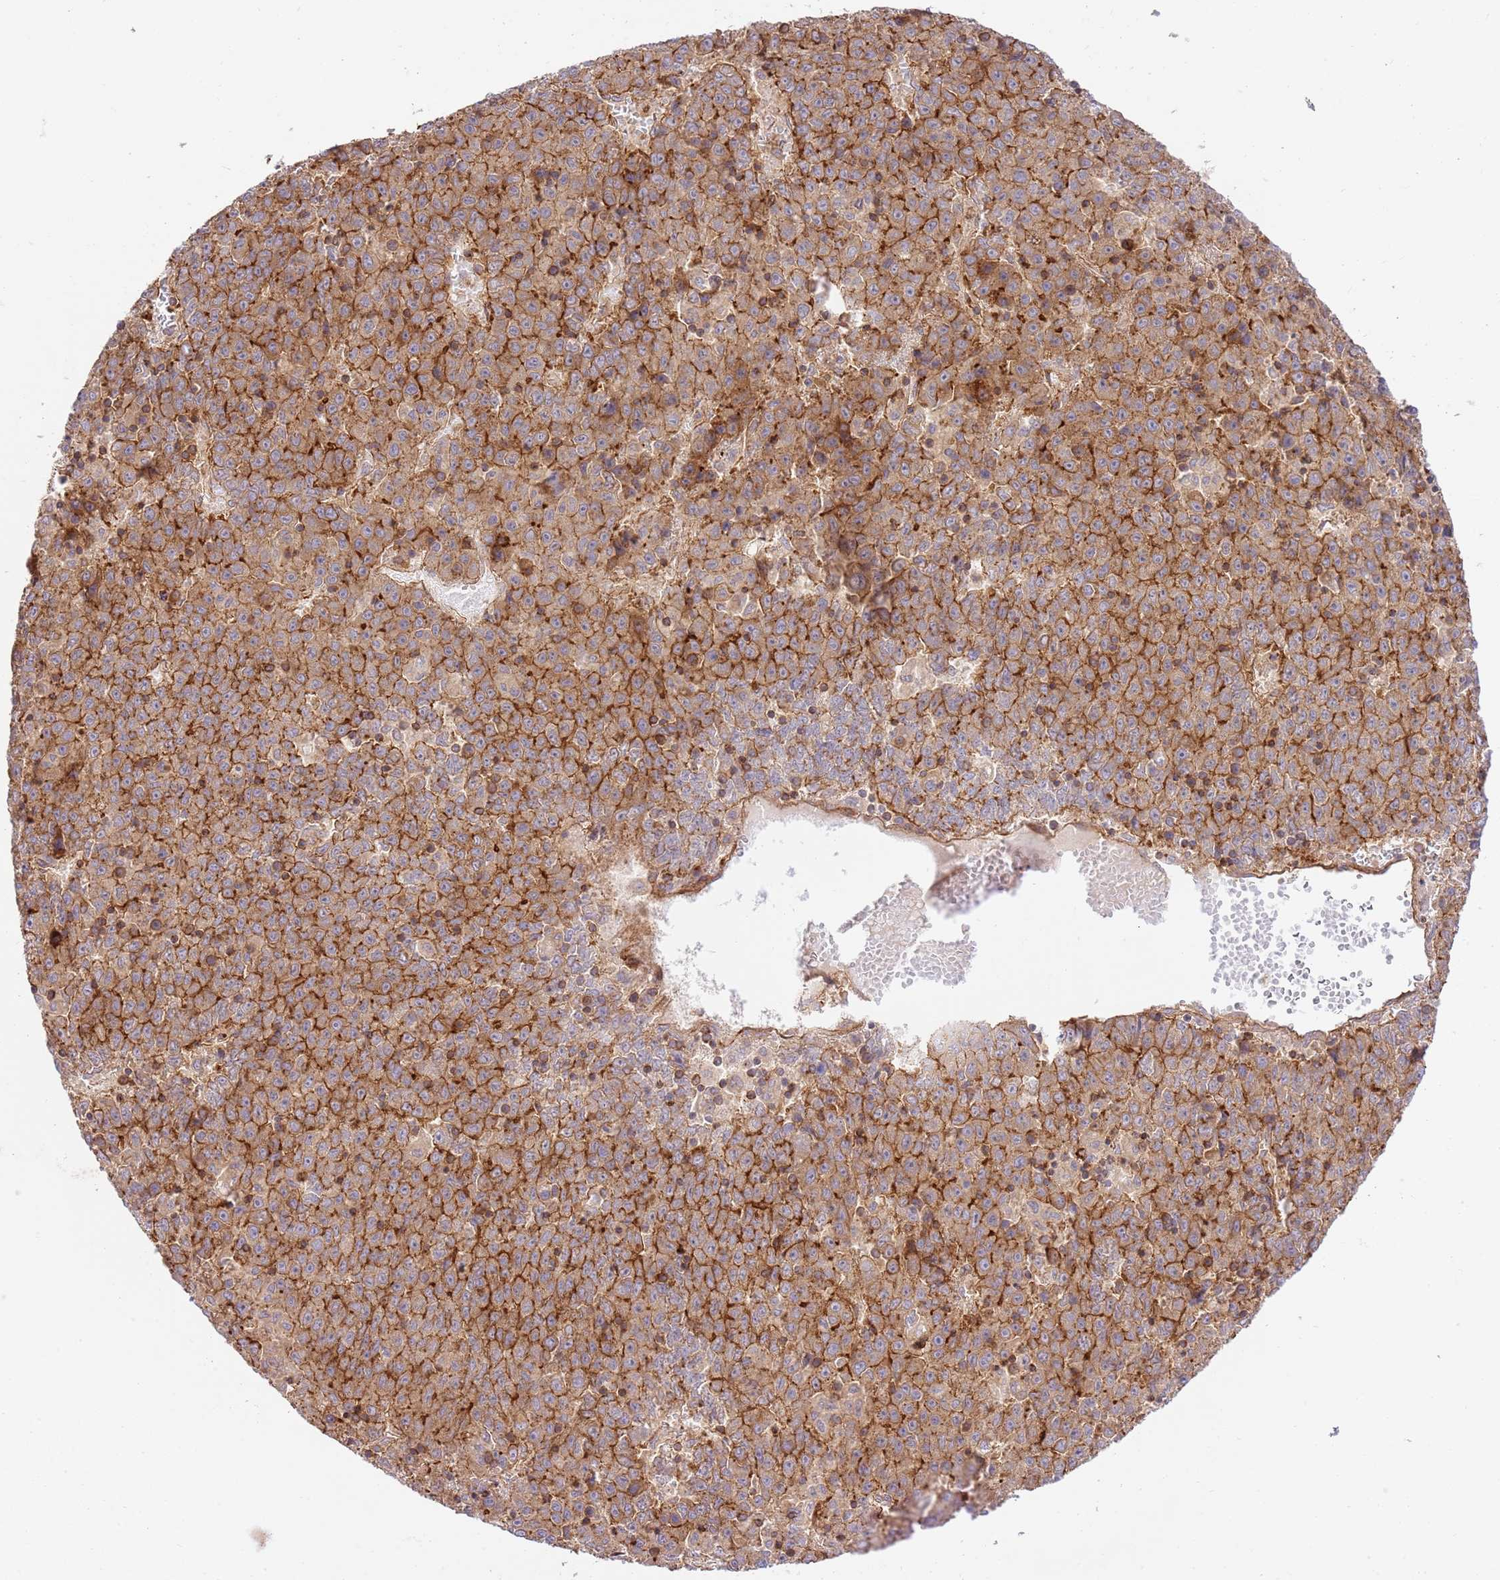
{"staining": {"intensity": "strong", "quantity": ">75%", "location": "cytoplasmic/membranous"}, "tissue": "liver cancer", "cell_type": "Tumor cells", "image_type": "cancer", "snomed": [{"axis": "morphology", "description": "Carcinoma, Hepatocellular, NOS"}, {"axis": "topography", "description": "Liver"}], "caption": "Immunohistochemistry (IHC) micrograph of liver hepatocellular carcinoma stained for a protein (brown), which shows high levels of strong cytoplasmic/membranous staining in about >75% of tumor cells.", "gene": "EFCAB8", "patient": {"sex": "female", "age": 53}}